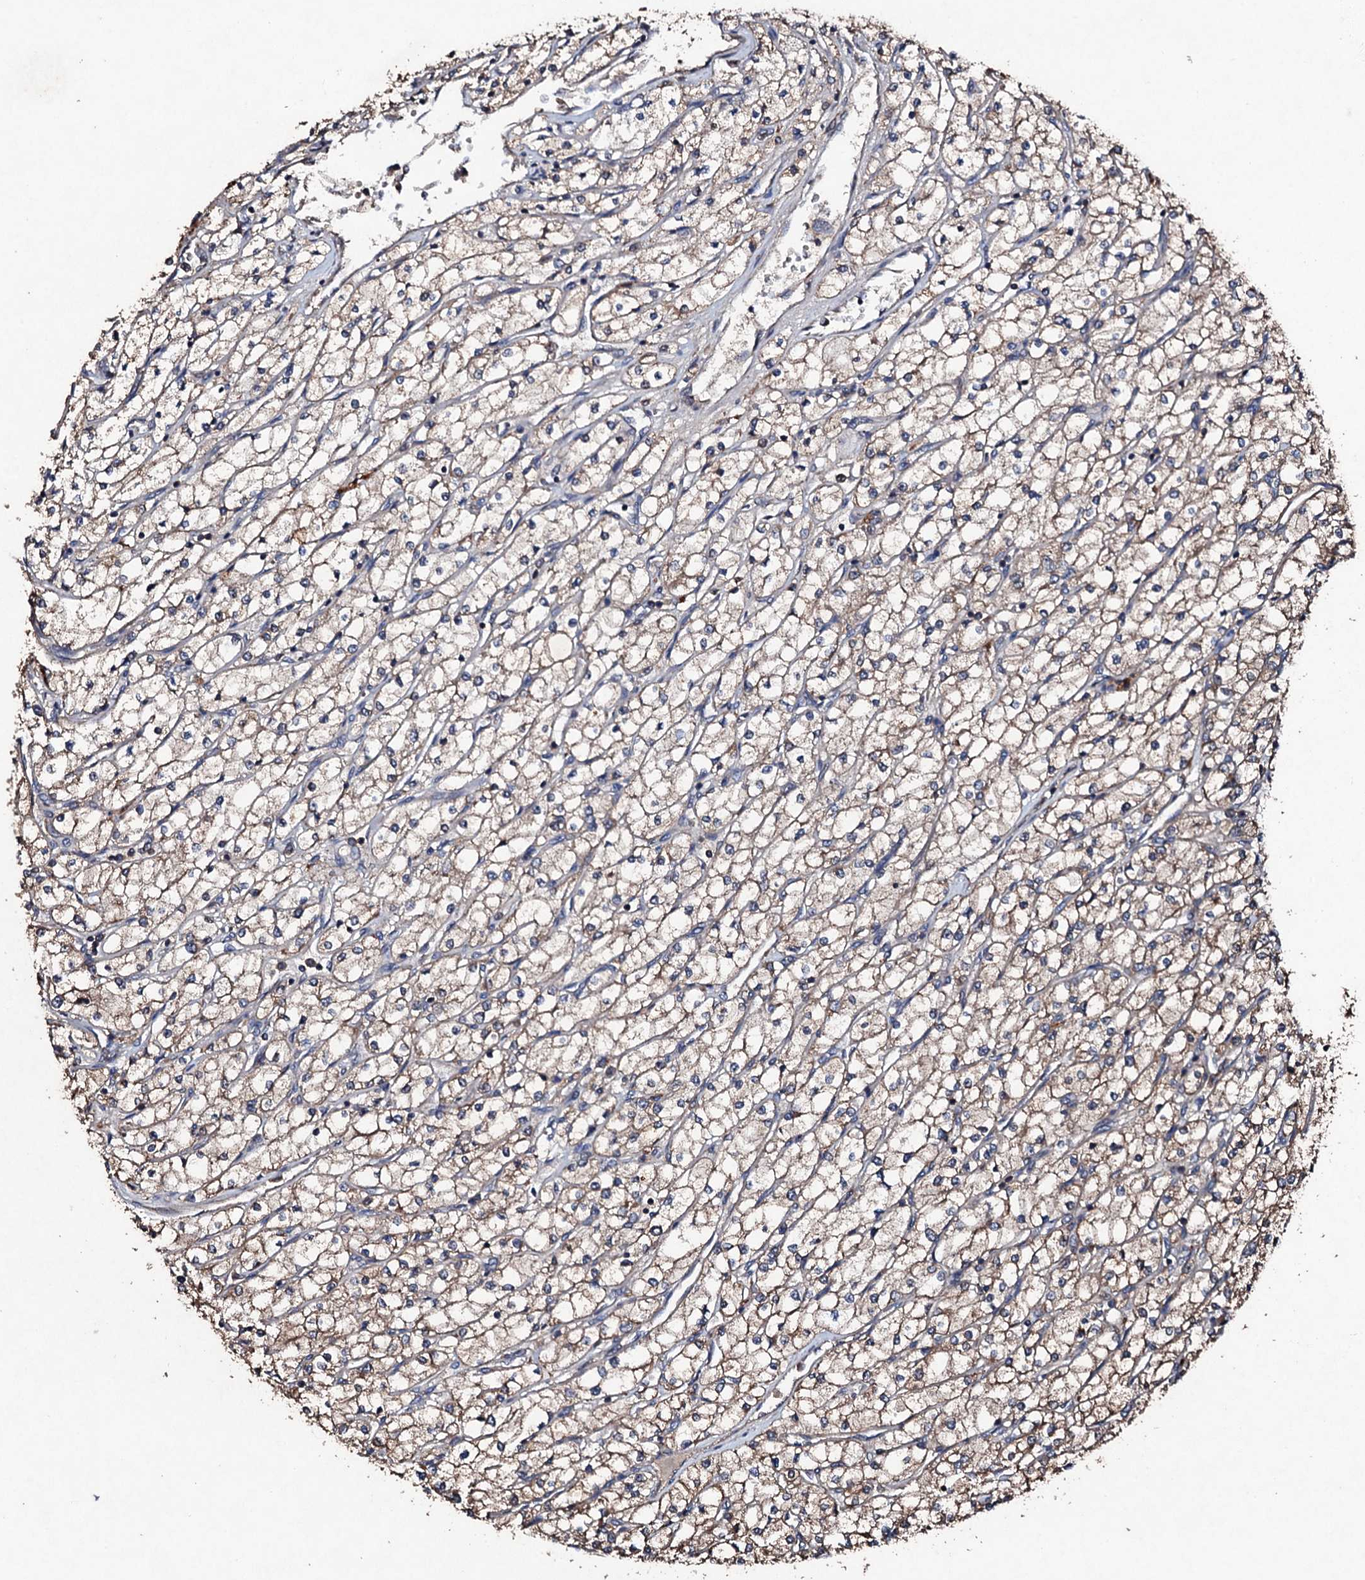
{"staining": {"intensity": "weak", "quantity": "25%-75%", "location": "cytoplasmic/membranous"}, "tissue": "renal cancer", "cell_type": "Tumor cells", "image_type": "cancer", "snomed": [{"axis": "morphology", "description": "Adenocarcinoma, NOS"}, {"axis": "topography", "description": "Kidney"}], "caption": "Protein expression analysis of human renal cancer reveals weak cytoplasmic/membranous staining in about 25%-75% of tumor cells.", "gene": "KERA", "patient": {"sex": "male", "age": 80}}